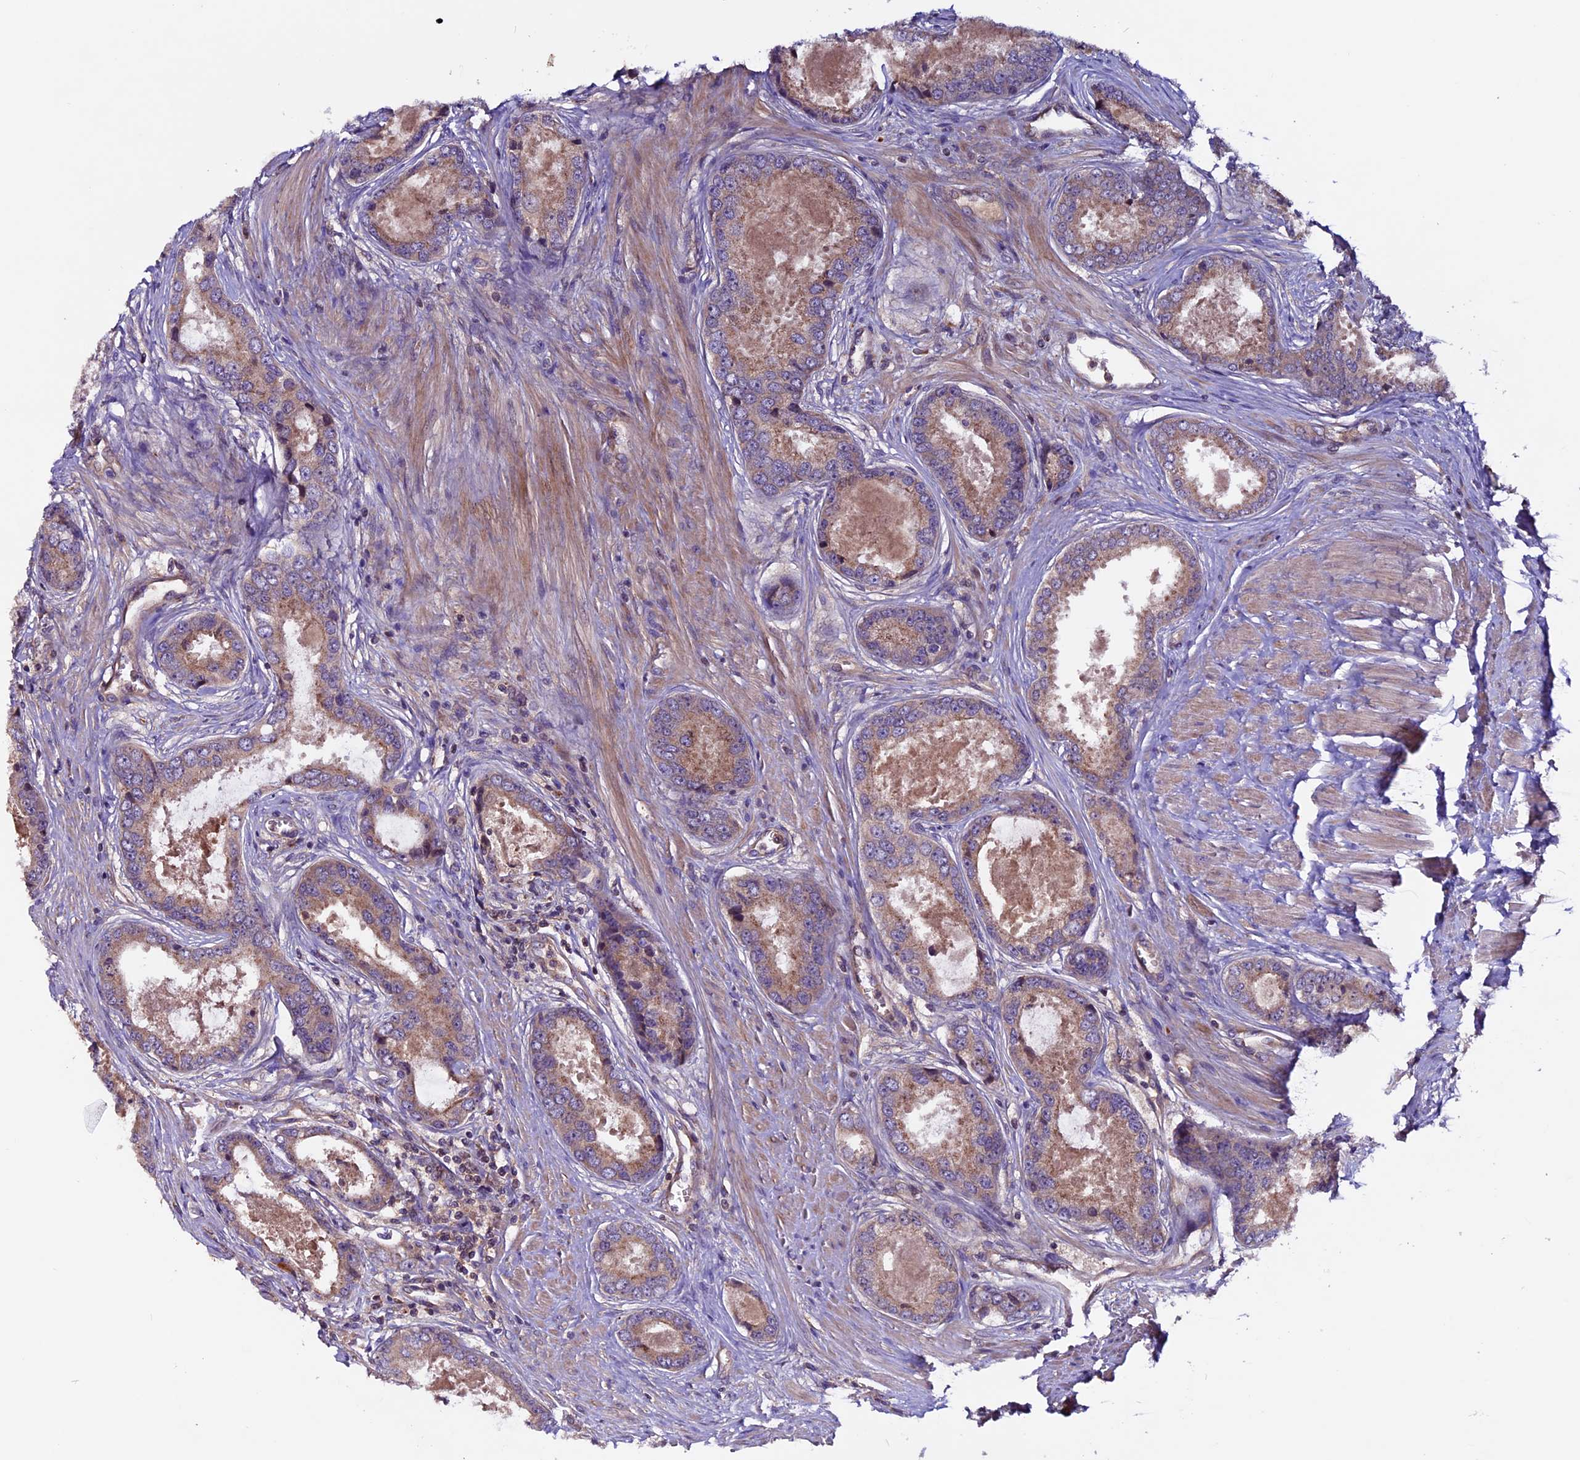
{"staining": {"intensity": "weak", "quantity": "25%-75%", "location": "cytoplasmic/membranous"}, "tissue": "prostate cancer", "cell_type": "Tumor cells", "image_type": "cancer", "snomed": [{"axis": "morphology", "description": "Adenocarcinoma, Low grade"}, {"axis": "topography", "description": "Prostate"}], "caption": "An image of human prostate cancer stained for a protein reveals weak cytoplasmic/membranous brown staining in tumor cells. Using DAB (brown) and hematoxylin (blue) stains, captured at high magnification using brightfield microscopy.", "gene": "ZNF598", "patient": {"sex": "male", "age": 68}}